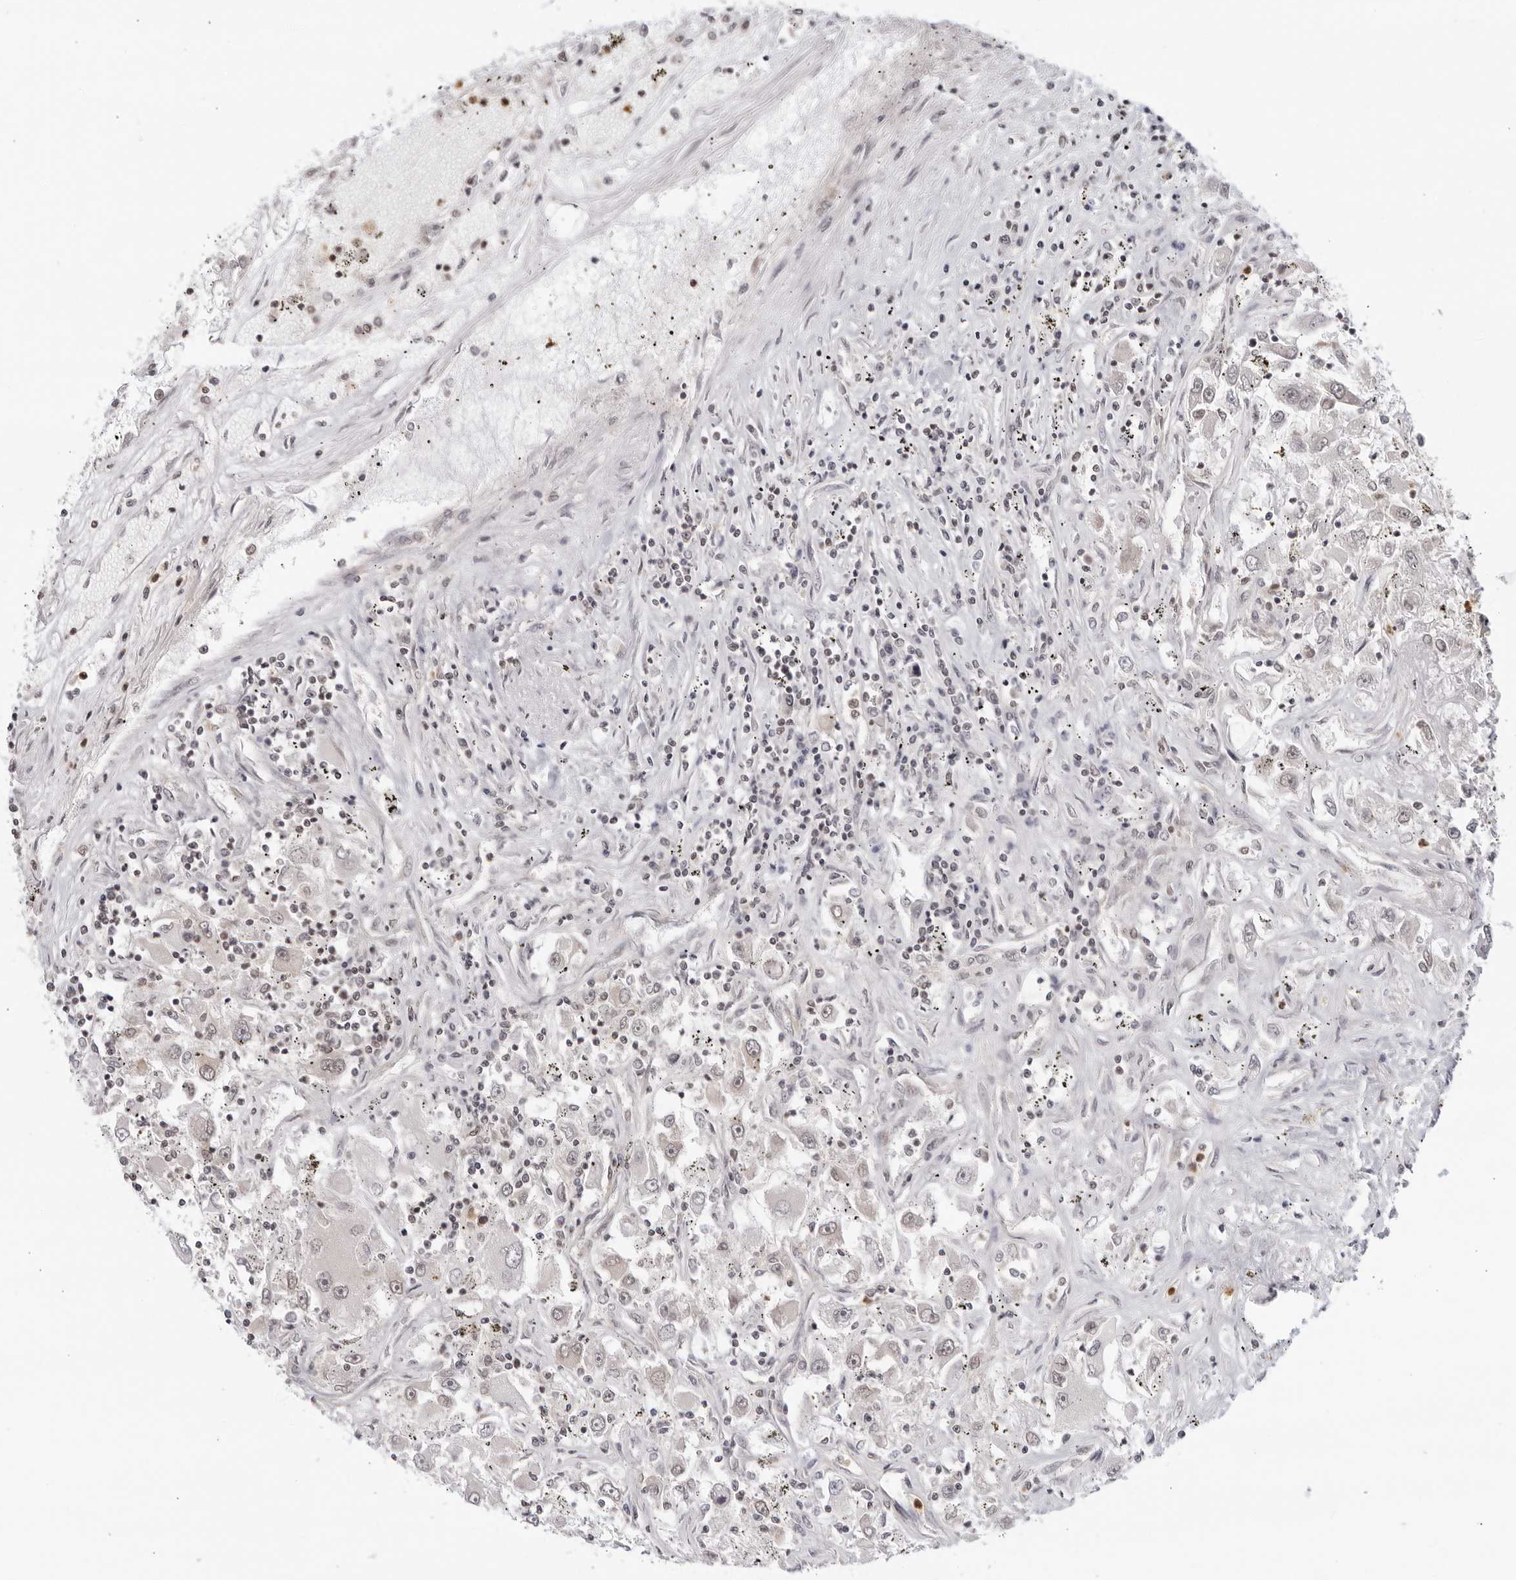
{"staining": {"intensity": "weak", "quantity": "<25%", "location": "nuclear"}, "tissue": "renal cancer", "cell_type": "Tumor cells", "image_type": "cancer", "snomed": [{"axis": "morphology", "description": "Adenocarcinoma, NOS"}, {"axis": "topography", "description": "Kidney"}], "caption": "This is a histopathology image of immunohistochemistry staining of adenocarcinoma (renal), which shows no staining in tumor cells.", "gene": "CC2D1B", "patient": {"sex": "female", "age": 52}}